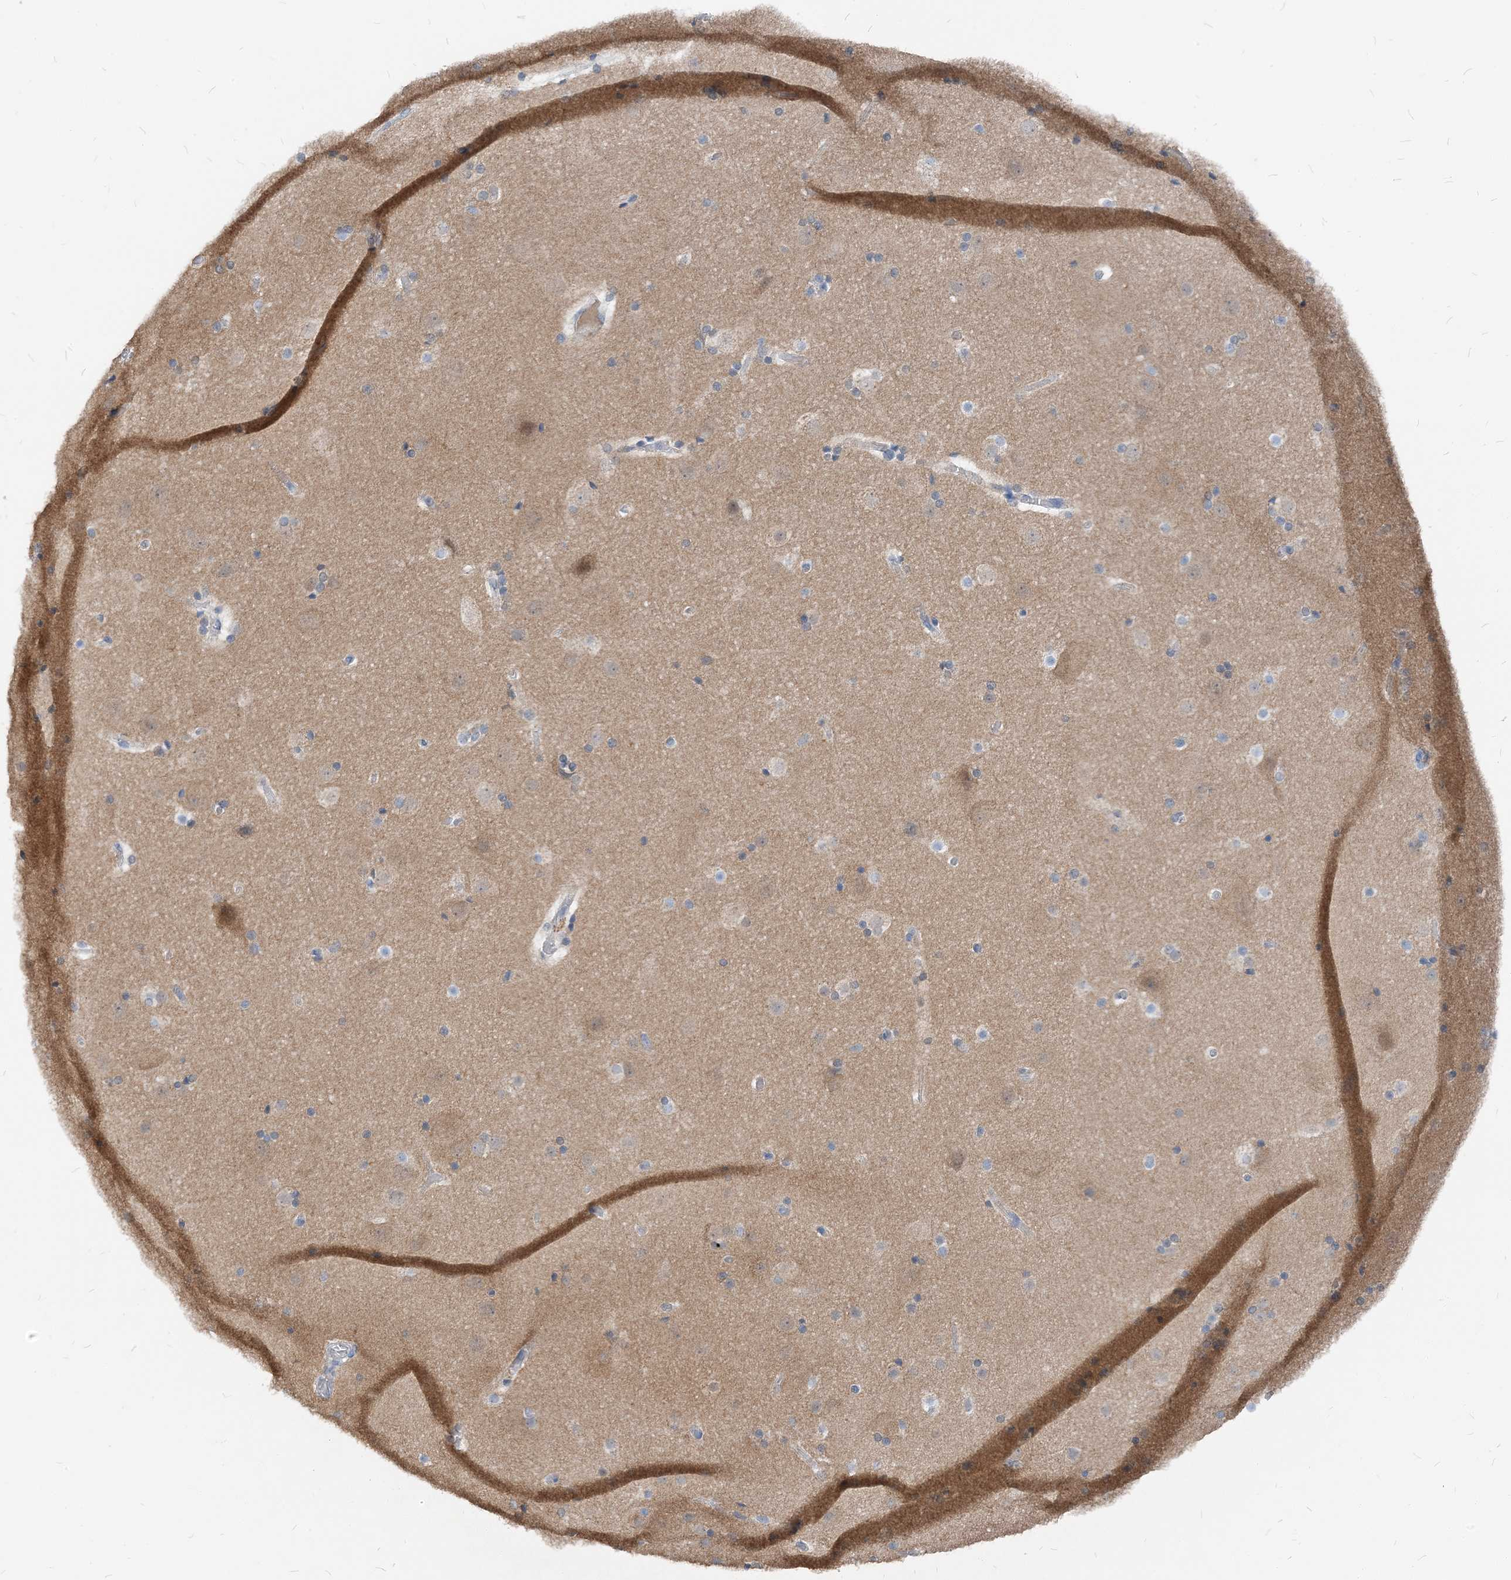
{"staining": {"intensity": "negative", "quantity": "none", "location": "none"}, "tissue": "cerebral cortex", "cell_type": "Endothelial cells", "image_type": "normal", "snomed": [{"axis": "morphology", "description": "Normal tissue, NOS"}, {"axis": "topography", "description": "Cerebral cortex"}], "caption": "An immunohistochemistry (IHC) photomicrograph of unremarkable cerebral cortex is shown. There is no staining in endothelial cells of cerebral cortex.", "gene": "NCOA7", "patient": {"sex": "male", "age": 57}}